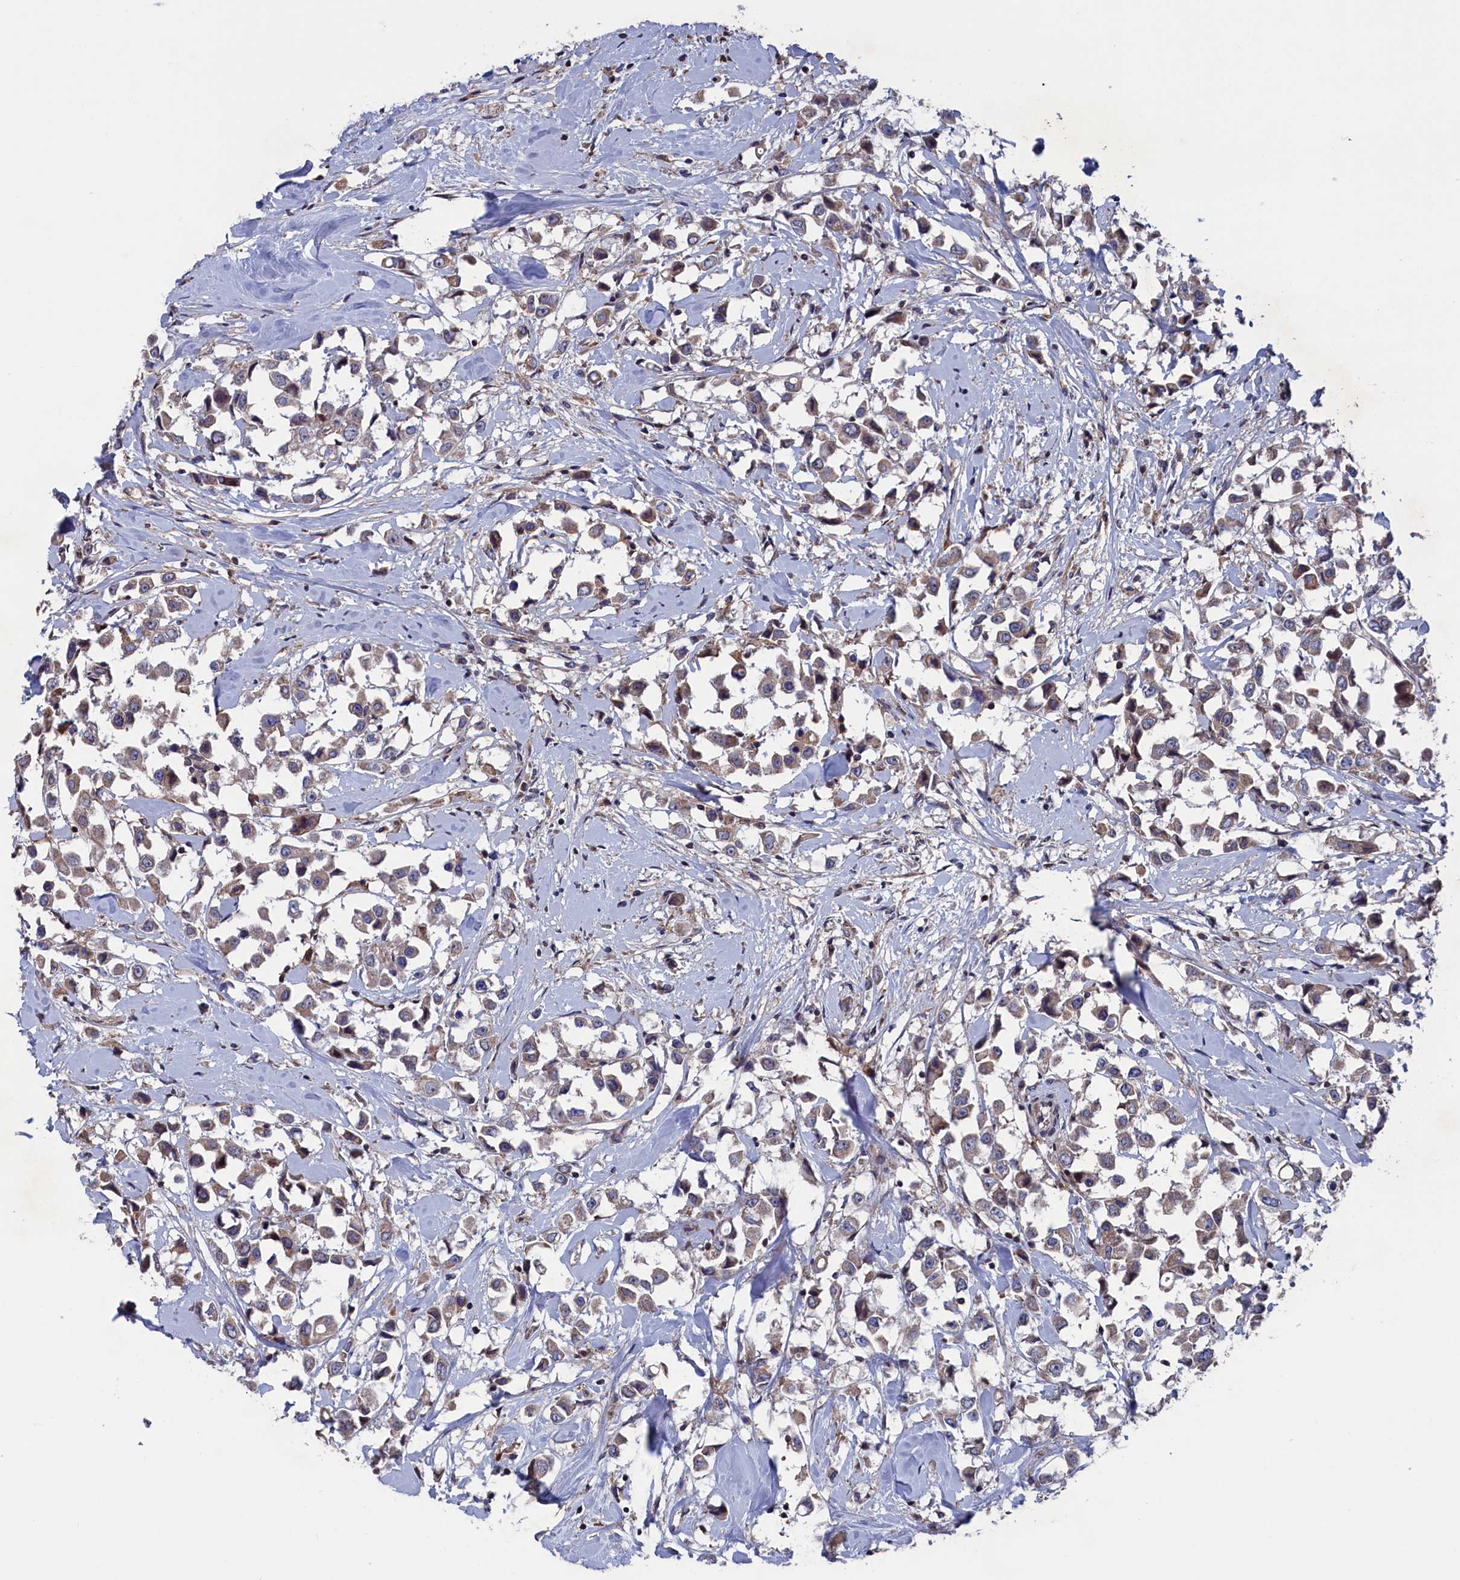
{"staining": {"intensity": "moderate", "quantity": "25%-75%", "location": "cytoplasmic/membranous"}, "tissue": "breast cancer", "cell_type": "Tumor cells", "image_type": "cancer", "snomed": [{"axis": "morphology", "description": "Duct carcinoma"}, {"axis": "topography", "description": "Breast"}], "caption": "Protein analysis of breast infiltrating ductal carcinoma tissue displays moderate cytoplasmic/membranous positivity in about 25%-75% of tumor cells. The staining was performed using DAB (3,3'-diaminobenzidine) to visualize the protein expression in brown, while the nuclei were stained in blue with hematoxylin (Magnification: 20x).", "gene": "SPATA13", "patient": {"sex": "female", "age": 61}}